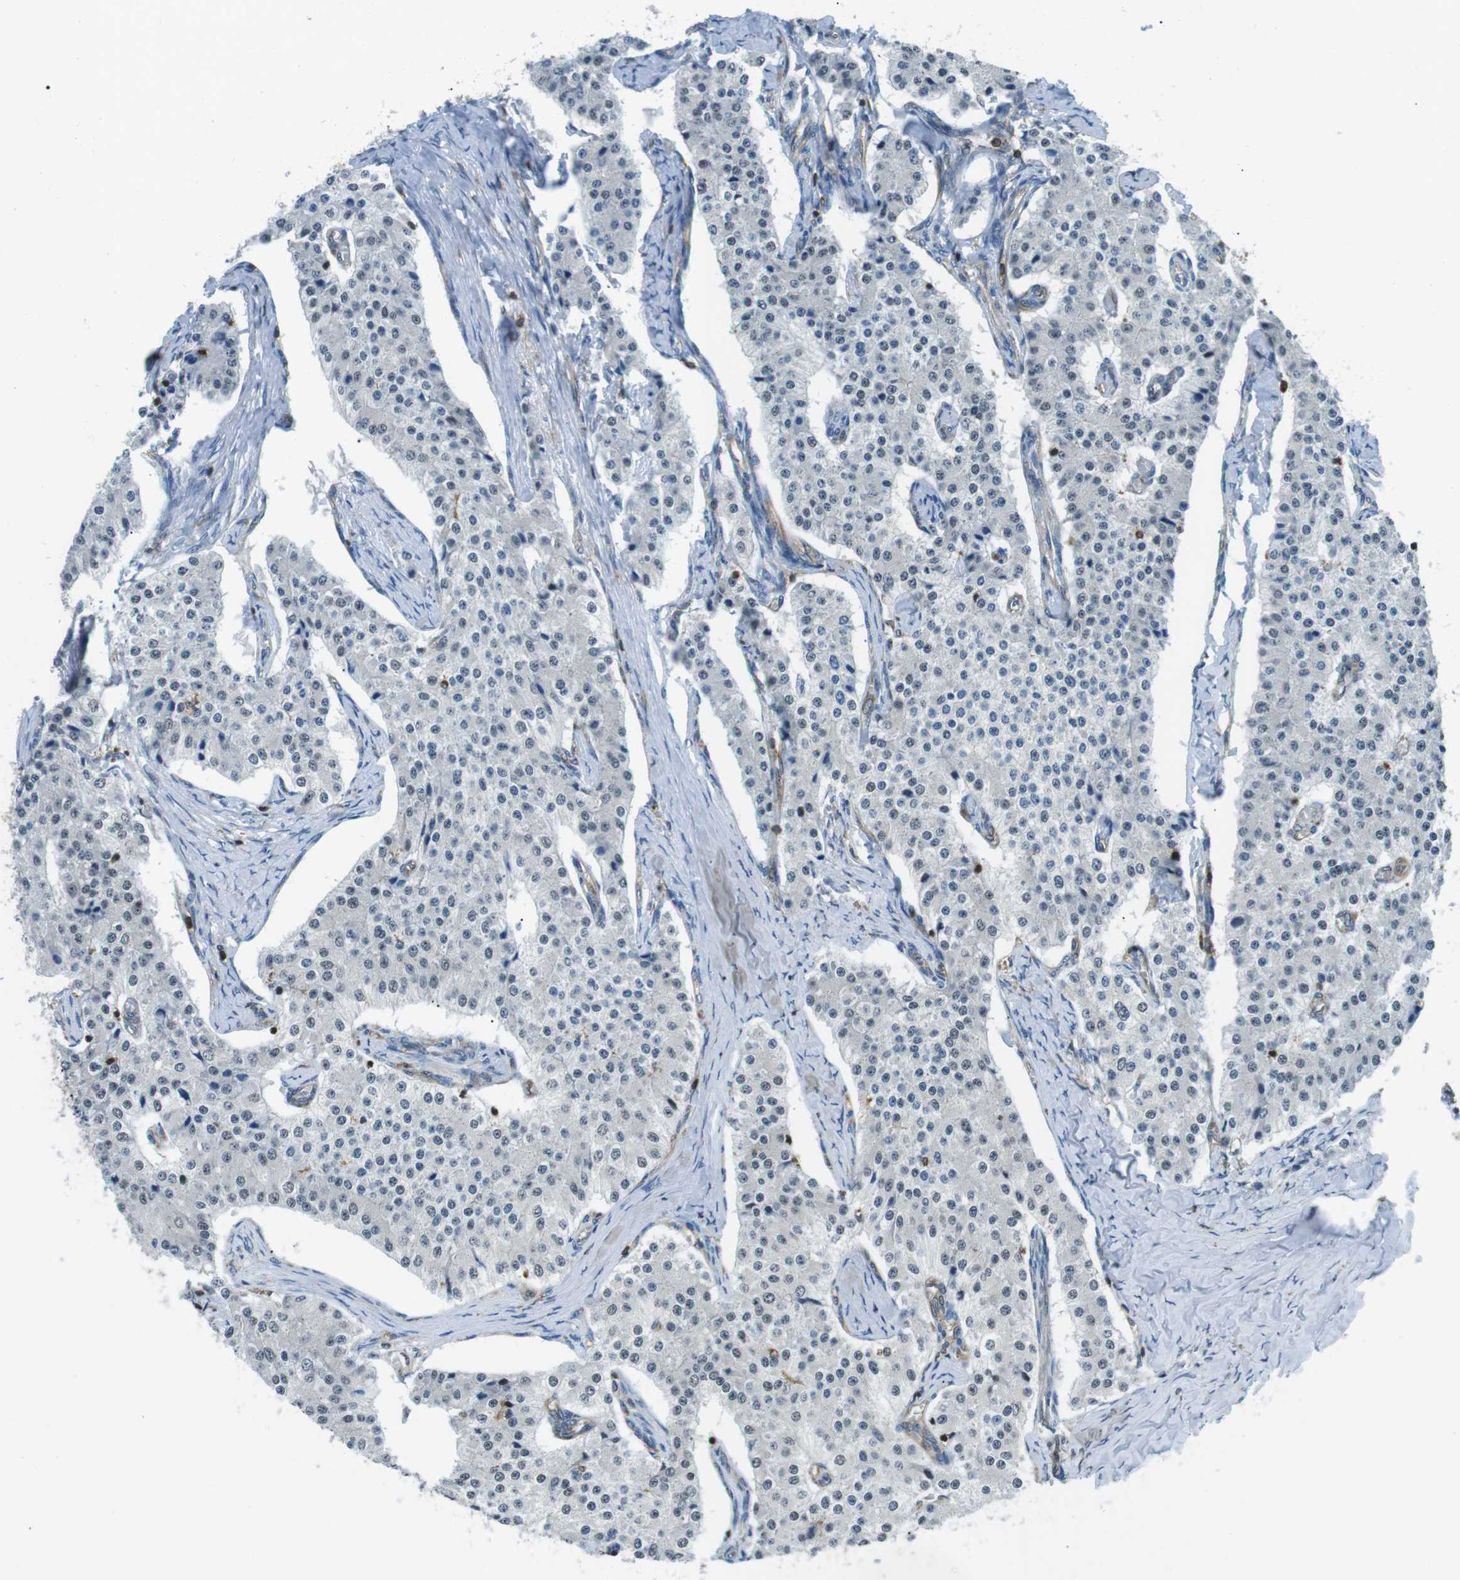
{"staining": {"intensity": "negative", "quantity": "none", "location": "none"}, "tissue": "carcinoid", "cell_type": "Tumor cells", "image_type": "cancer", "snomed": [{"axis": "morphology", "description": "Carcinoid, malignant, NOS"}, {"axis": "topography", "description": "Colon"}], "caption": "A photomicrograph of human malignant carcinoid is negative for staining in tumor cells.", "gene": "STK10", "patient": {"sex": "female", "age": 52}}